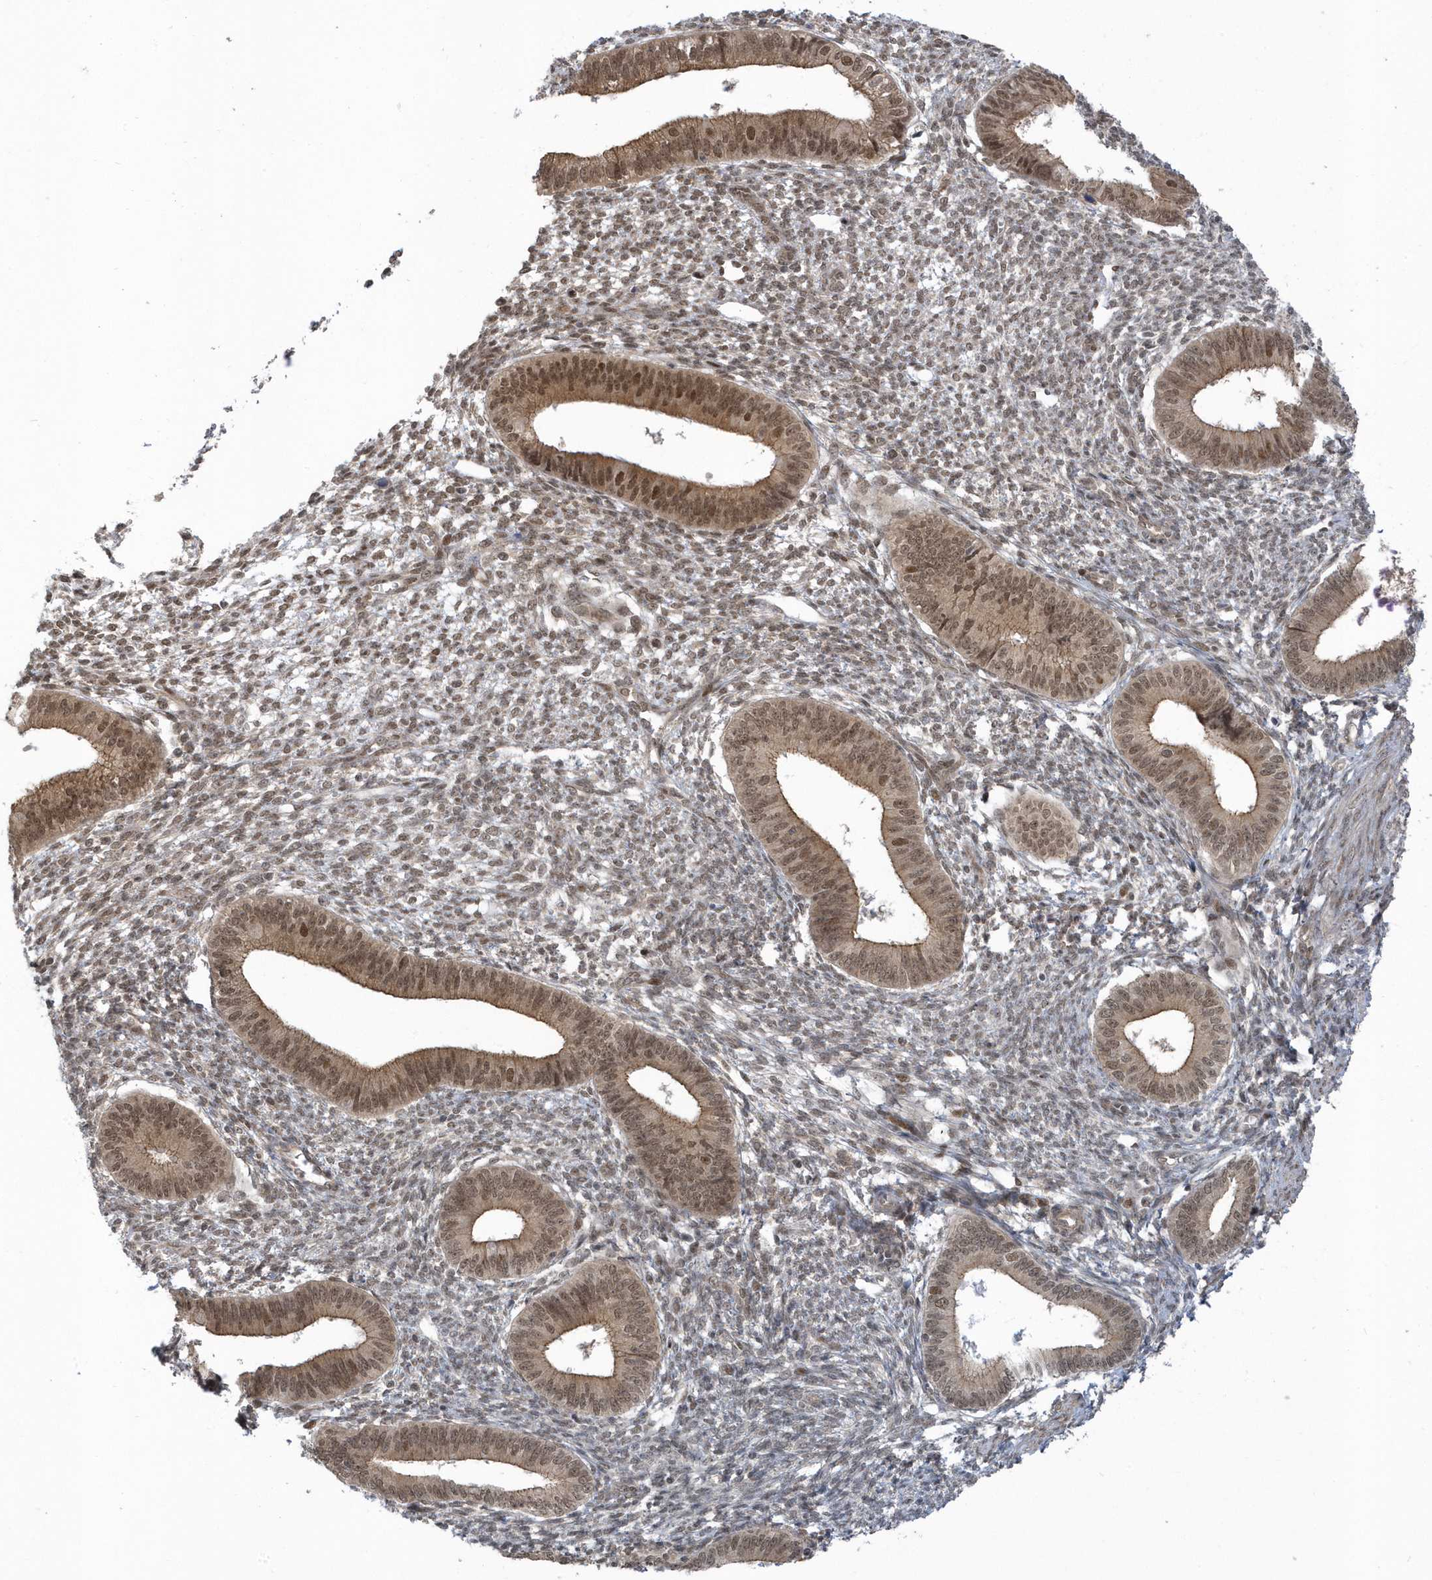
{"staining": {"intensity": "moderate", "quantity": "25%-75%", "location": "nuclear"}, "tissue": "endometrium", "cell_type": "Cells in endometrial stroma", "image_type": "normal", "snomed": [{"axis": "morphology", "description": "Normal tissue, NOS"}, {"axis": "topography", "description": "Endometrium"}], "caption": "Immunohistochemical staining of normal endometrium reveals medium levels of moderate nuclear expression in approximately 25%-75% of cells in endometrial stroma.", "gene": "USP53", "patient": {"sex": "female", "age": 46}}